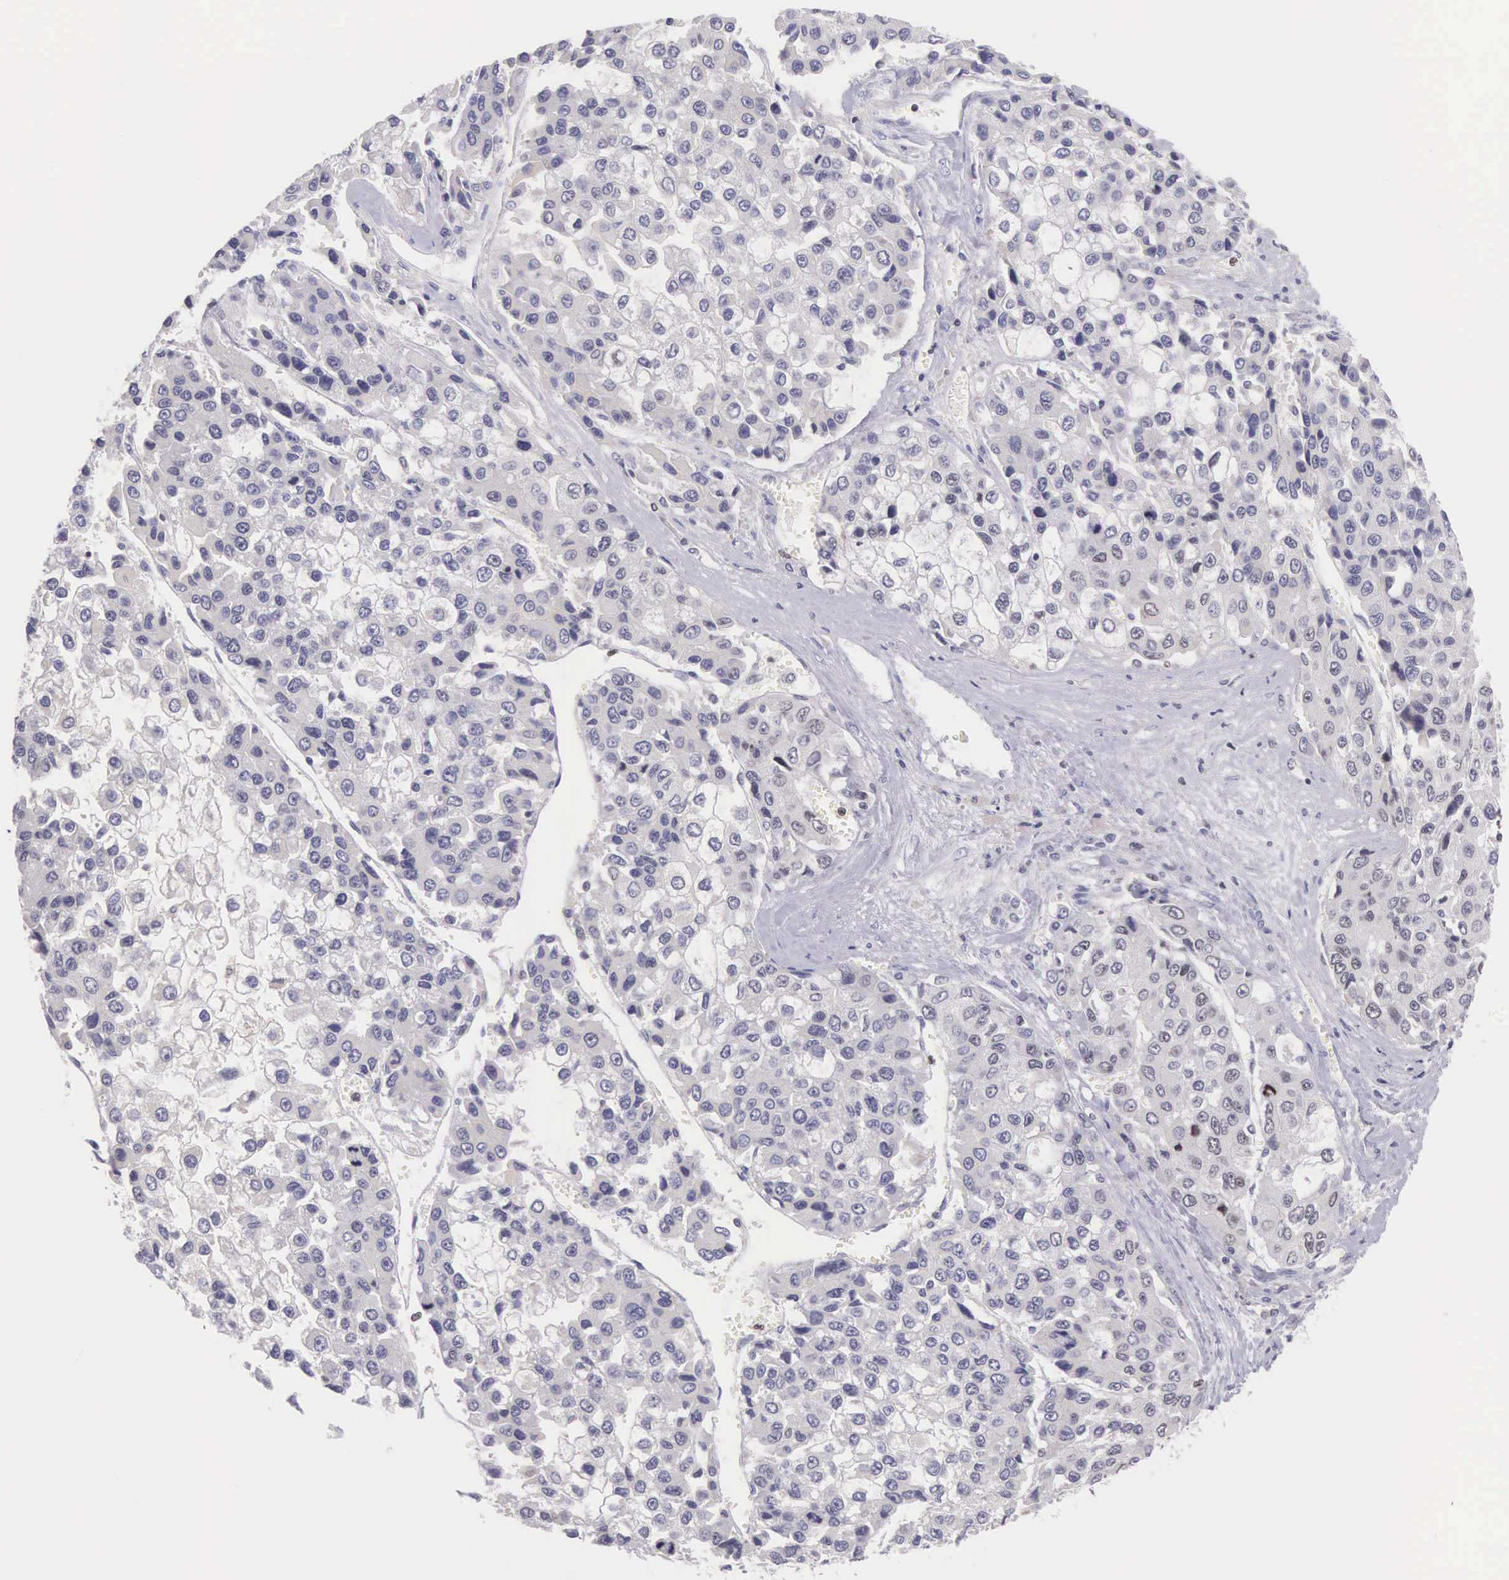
{"staining": {"intensity": "negative", "quantity": "none", "location": "none"}, "tissue": "liver cancer", "cell_type": "Tumor cells", "image_type": "cancer", "snomed": [{"axis": "morphology", "description": "Carcinoma, Hepatocellular, NOS"}, {"axis": "topography", "description": "Liver"}], "caption": "This is a photomicrograph of IHC staining of hepatocellular carcinoma (liver), which shows no positivity in tumor cells.", "gene": "VRK1", "patient": {"sex": "female", "age": 66}}